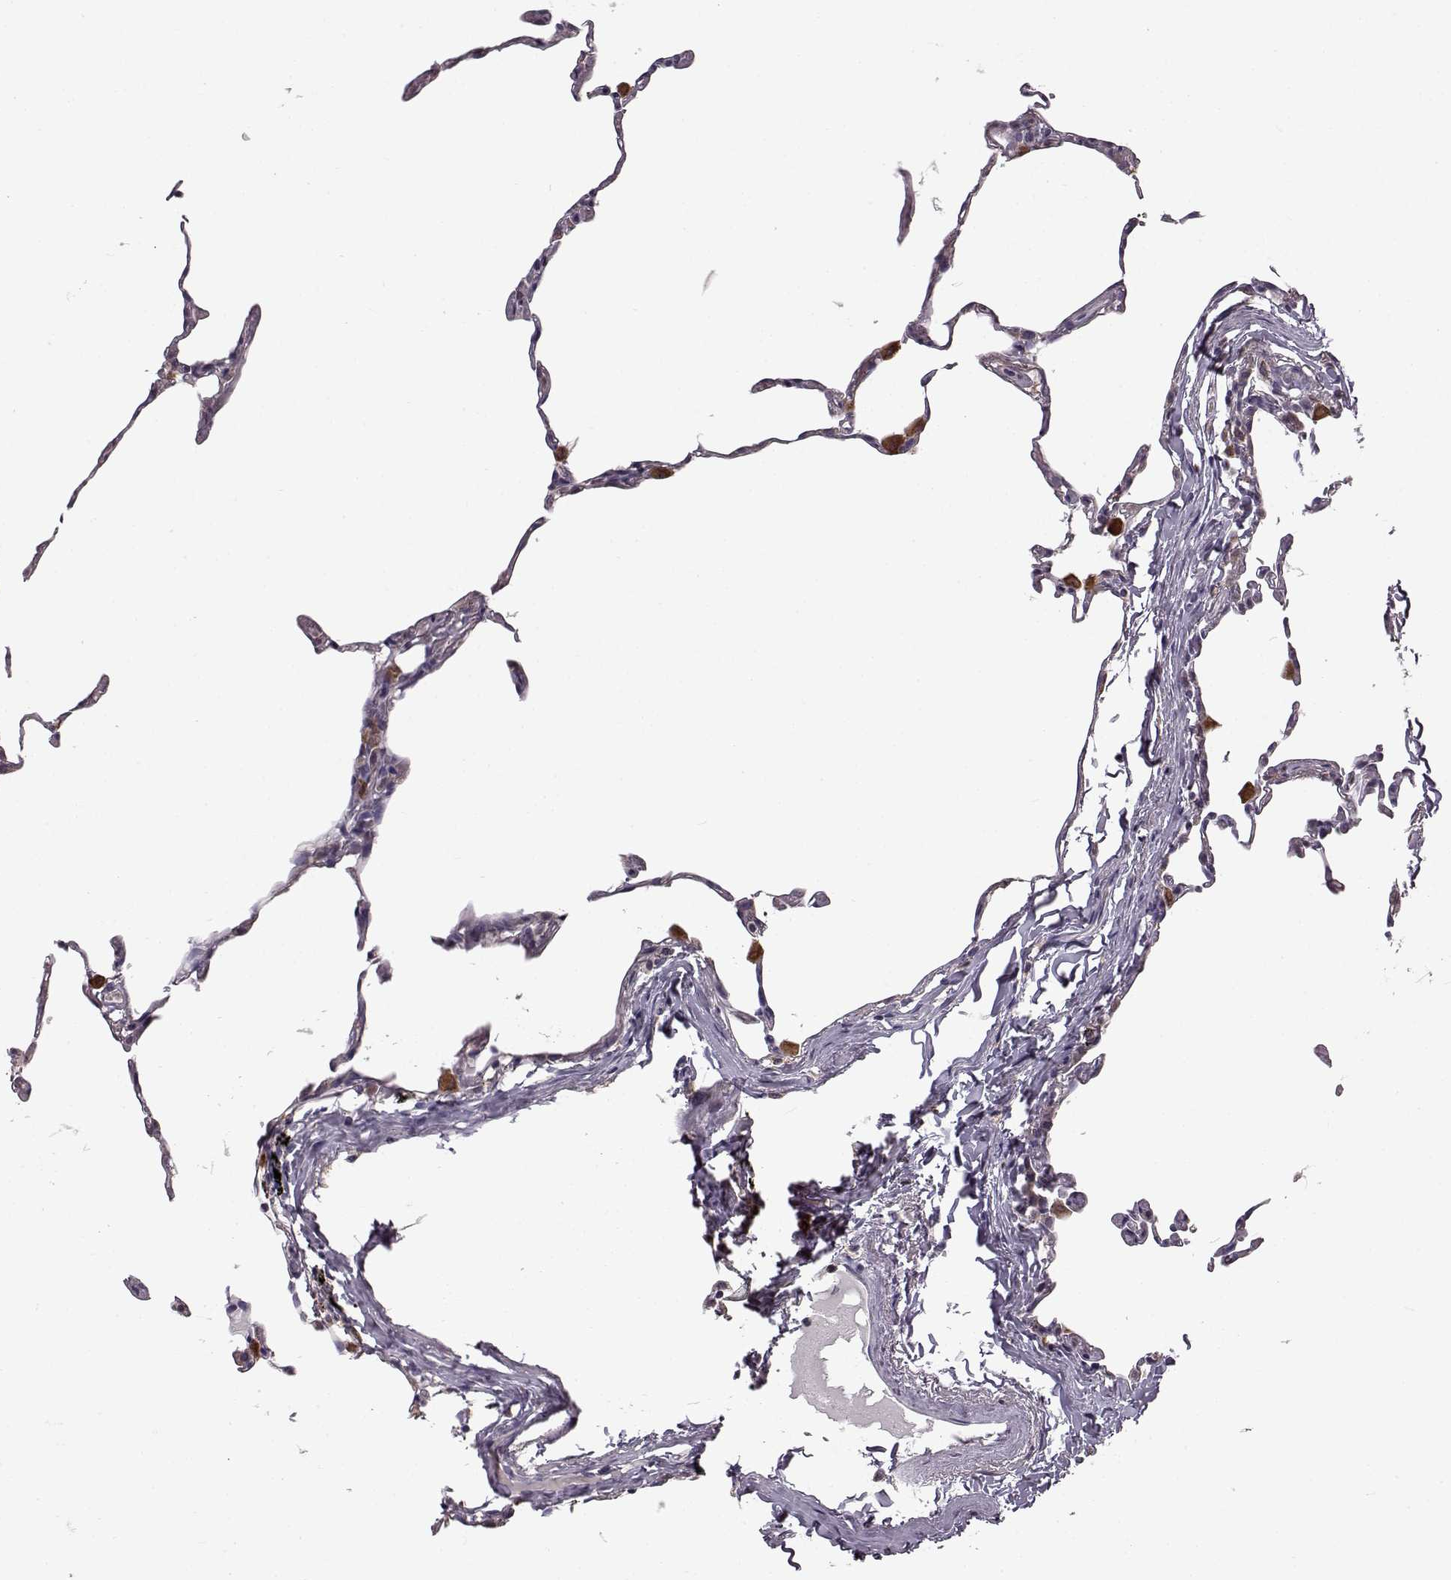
{"staining": {"intensity": "negative", "quantity": "none", "location": "none"}, "tissue": "lung", "cell_type": "Alveolar cells", "image_type": "normal", "snomed": [{"axis": "morphology", "description": "Normal tissue, NOS"}, {"axis": "topography", "description": "Lung"}], "caption": "IHC image of benign lung stained for a protein (brown), which displays no staining in alveolar cells. Nuclei are stained in blue.", "gene": "B3GNT6", "patient": {"sex": "female", "age": 57}}